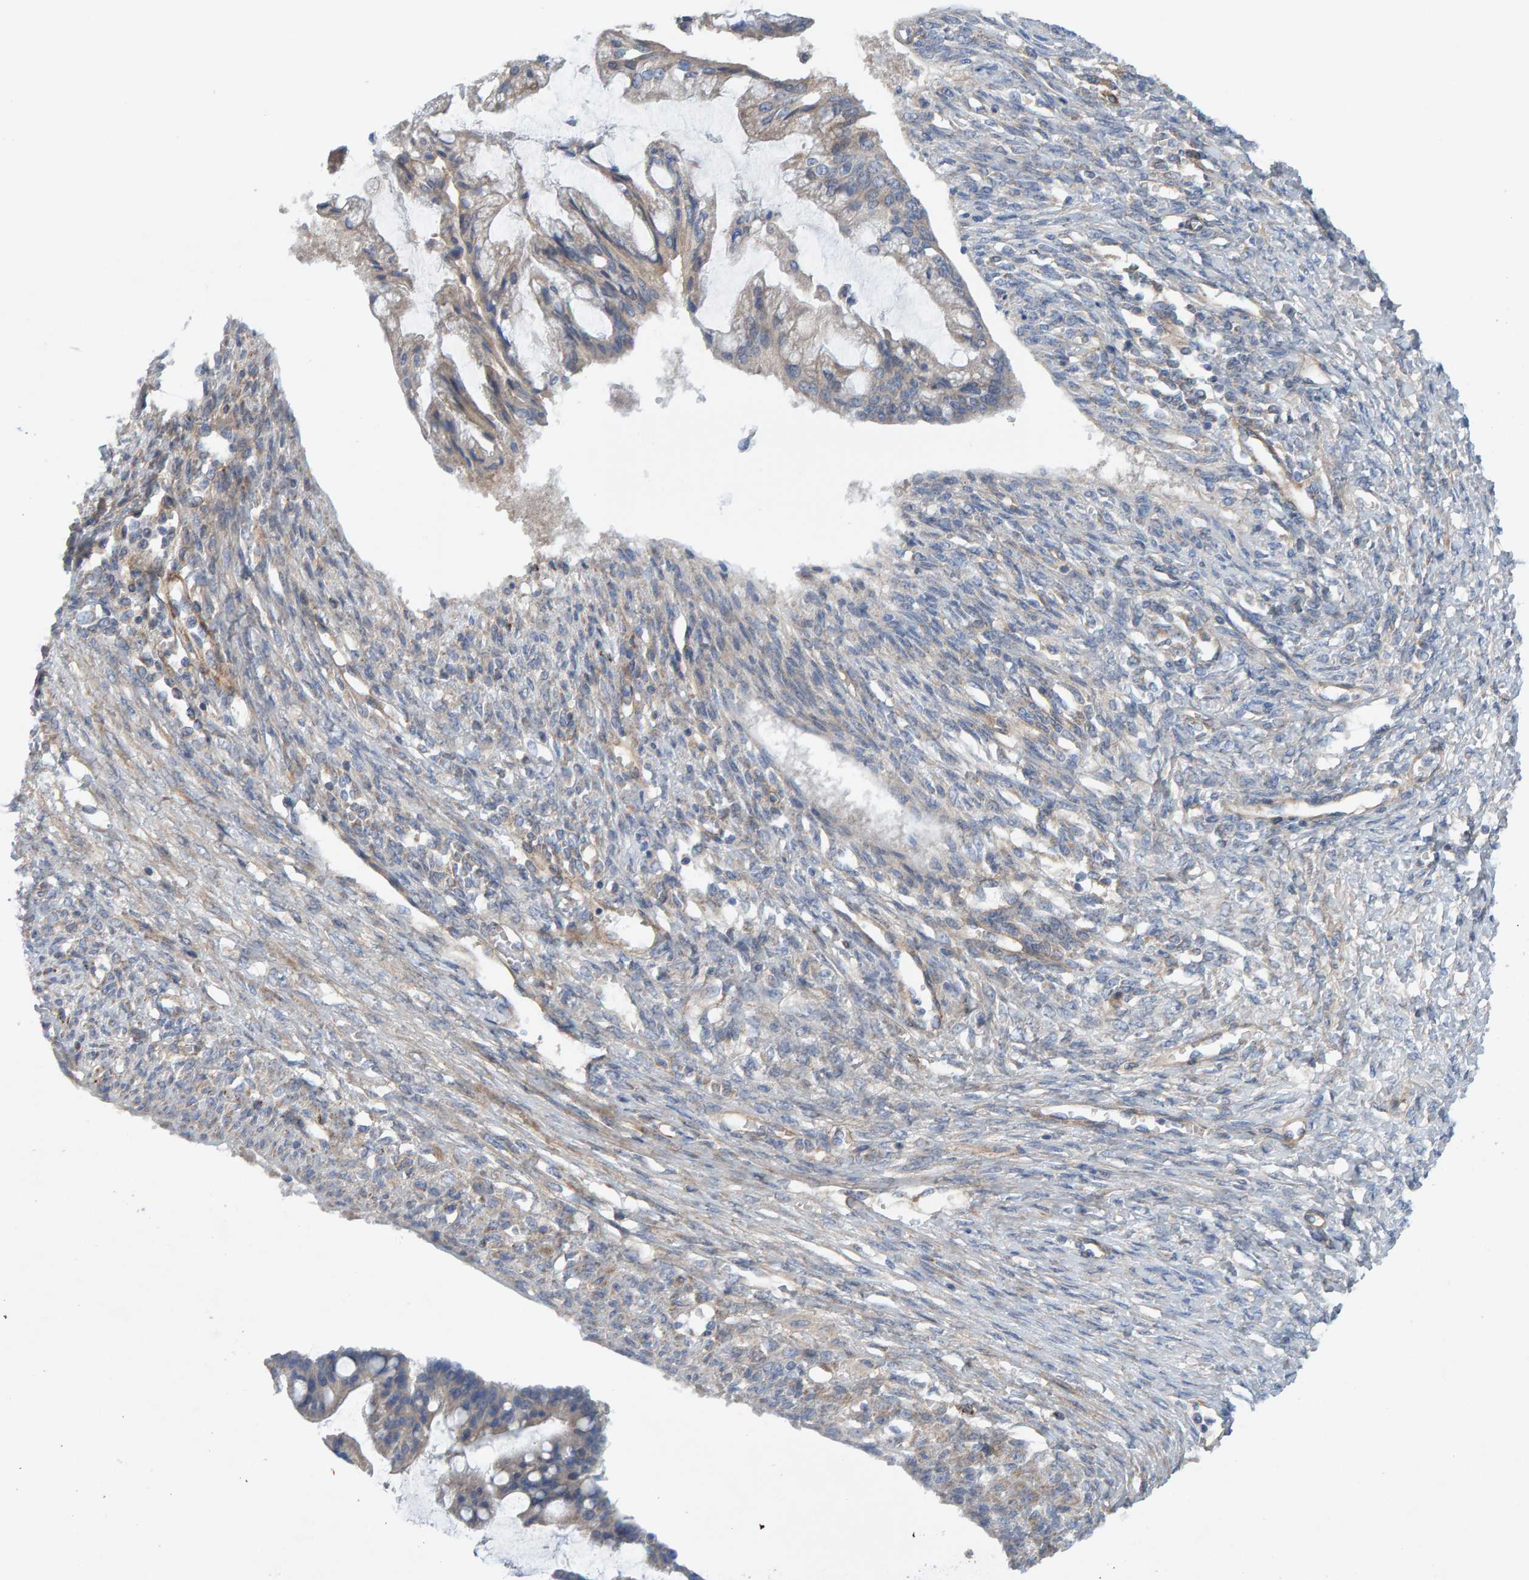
{"staining": {"intensity": "weak", "quantity": "25%-75%", "location": "cytoplasmic/membranous"}, "tissue": "ovarian cancer", "cell_type": "Tumor cells", "image_type": "cancer", "snomed": [{"axis": "morphology", "description": "Cystadenocarcinoma, mucinous, NOS"}, {"axis": "topography", "description": "Ovary"}], "caption": "This histopathology image exhibits immunohistochemistry (IHC) staining of human ovarian mucinous cystadenocarcinoma, with low weak cytoplasmic/membranous expression in approximately 25%-75% of tumor cells.", "gene": "CDK5RAP3", "patient": {"sex": "female", "age": 73}}